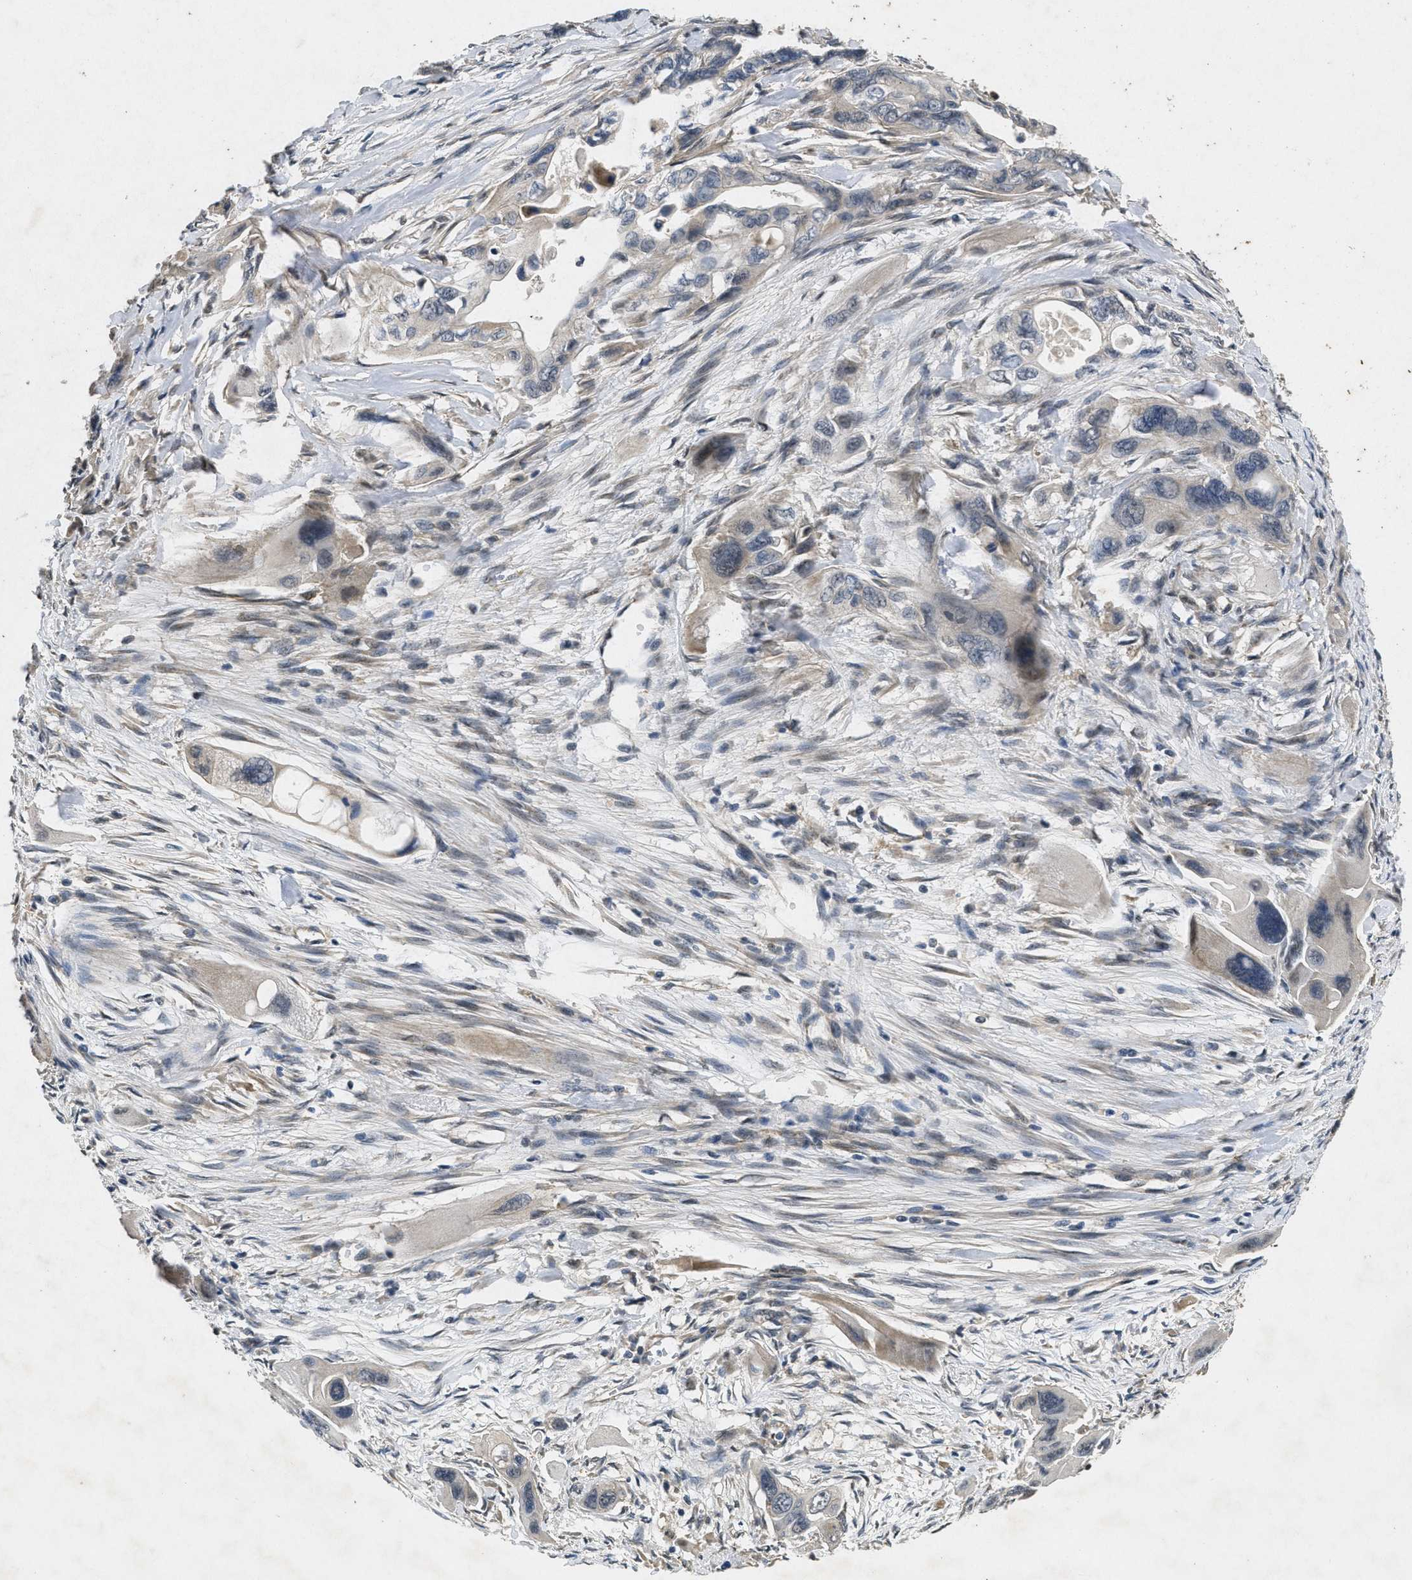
{"staining": {"intensity": "negative", "quantity": "none", "location": "none"}, "tissue": "pancreatic cancer", "cell_type": "Tumor cells", "image_type": "cancer", "snomed": [{"axis": "morphology", "description": "Adenocarcinoma, NOS"}, {"axis": "topography", "description": "Pancreas"}], "caption": "Immunohistochemistry histopathology image of pancreatic adenocarcinoma stained for a protein (brown), which reveals no positivity in tumor cells.", "gene": "PAPOLG", "patient": {"sex": "male", "age": 73}}